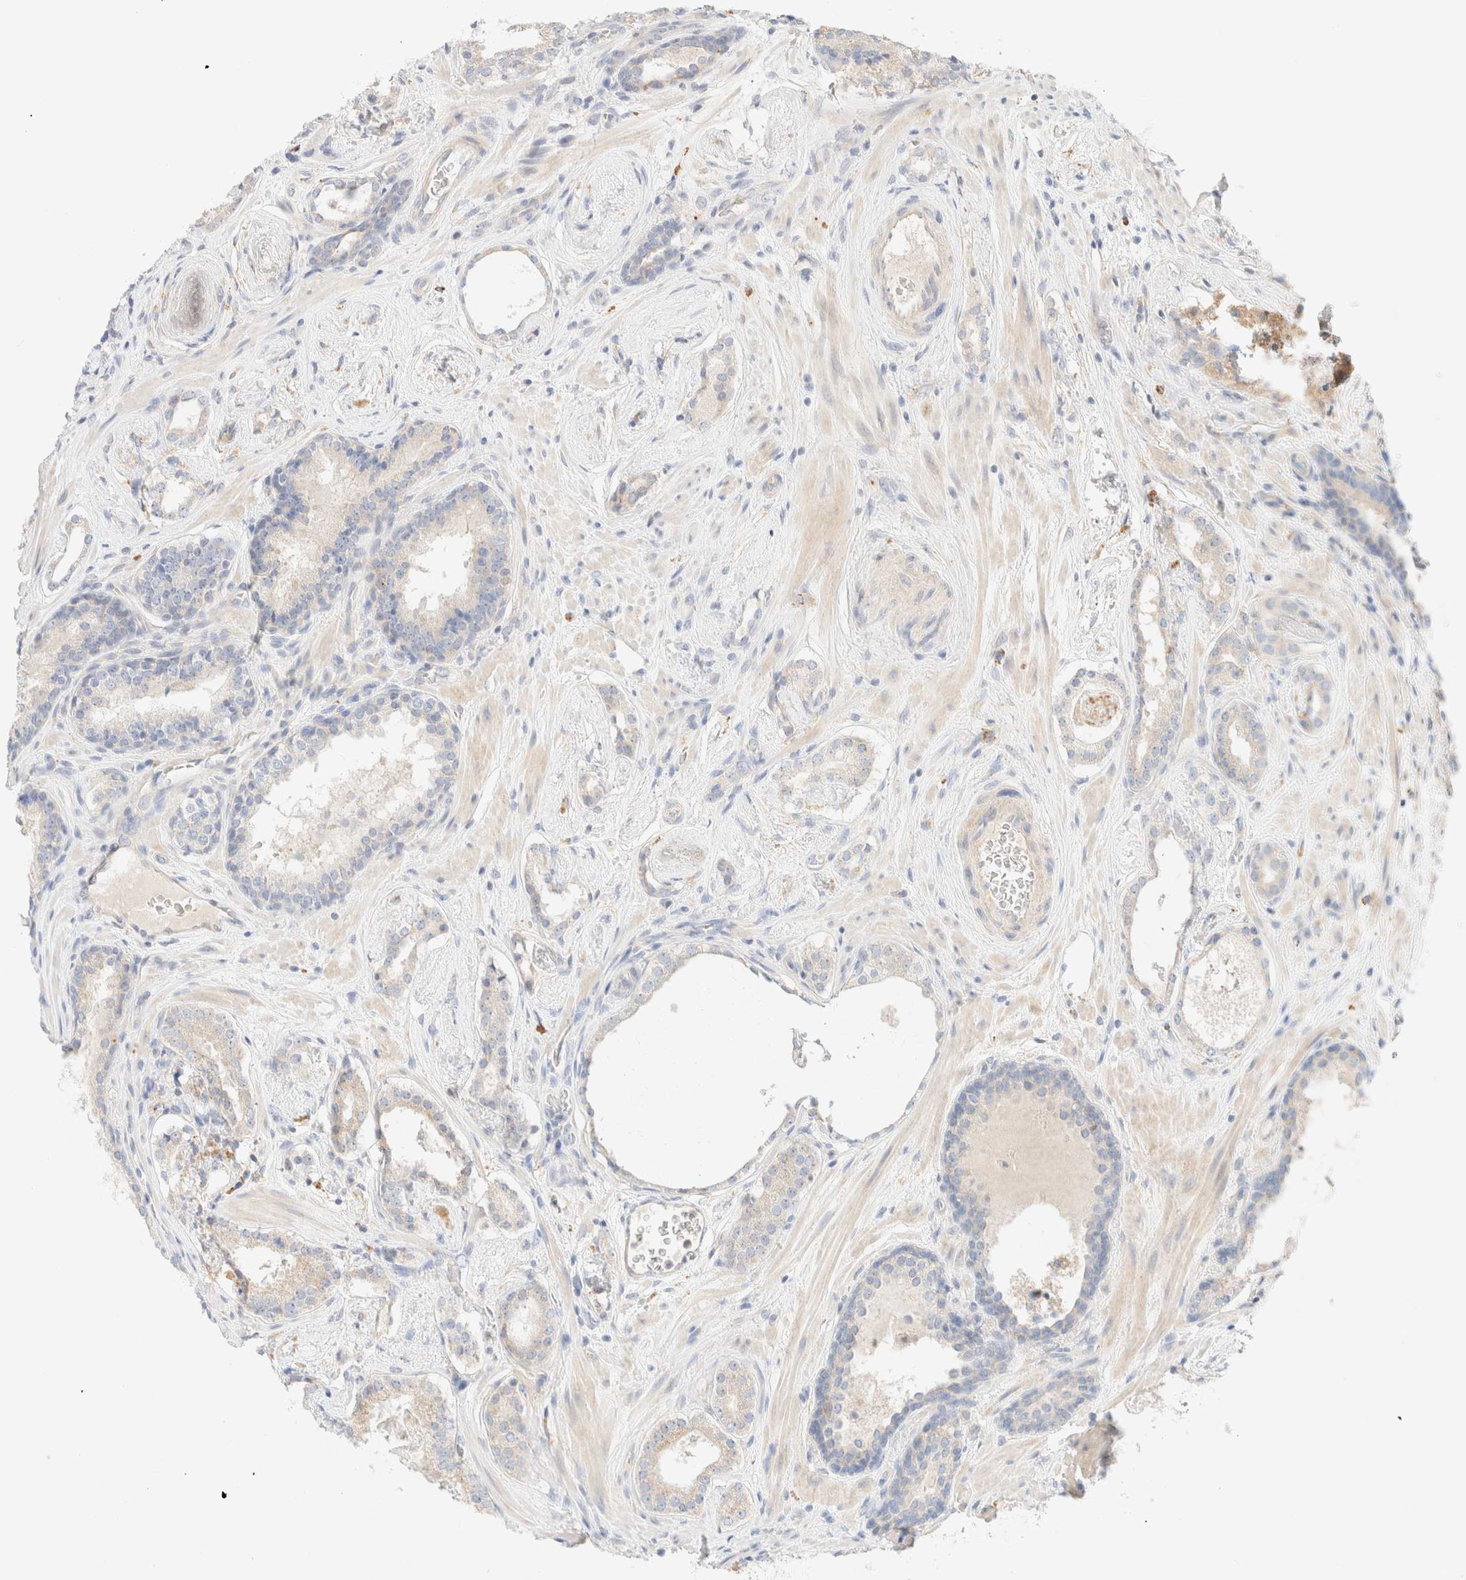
{"staining": {"intensity": "moderate", "quantity": ">75%", "location": "cytoplasmic/membranous"}, "tissue": "prostate cancer", "cell_type": "Tumor cells", "image_type": "cancer", "snomed": [{"axis": "morphology", "description": "Adenocarcinoma, High grade"}, {"axis": "topography", "description": "Prostate"}], "caption": "Human prostate cancer (high-grade adenocarcinoma) stained for a protein (brown) demonstrates moderate cytoplasmic/membranous positive positivity in about >75% of tumor cells.", "gene": "SARM1", "patient": {"sex": "male", "age": 56}}